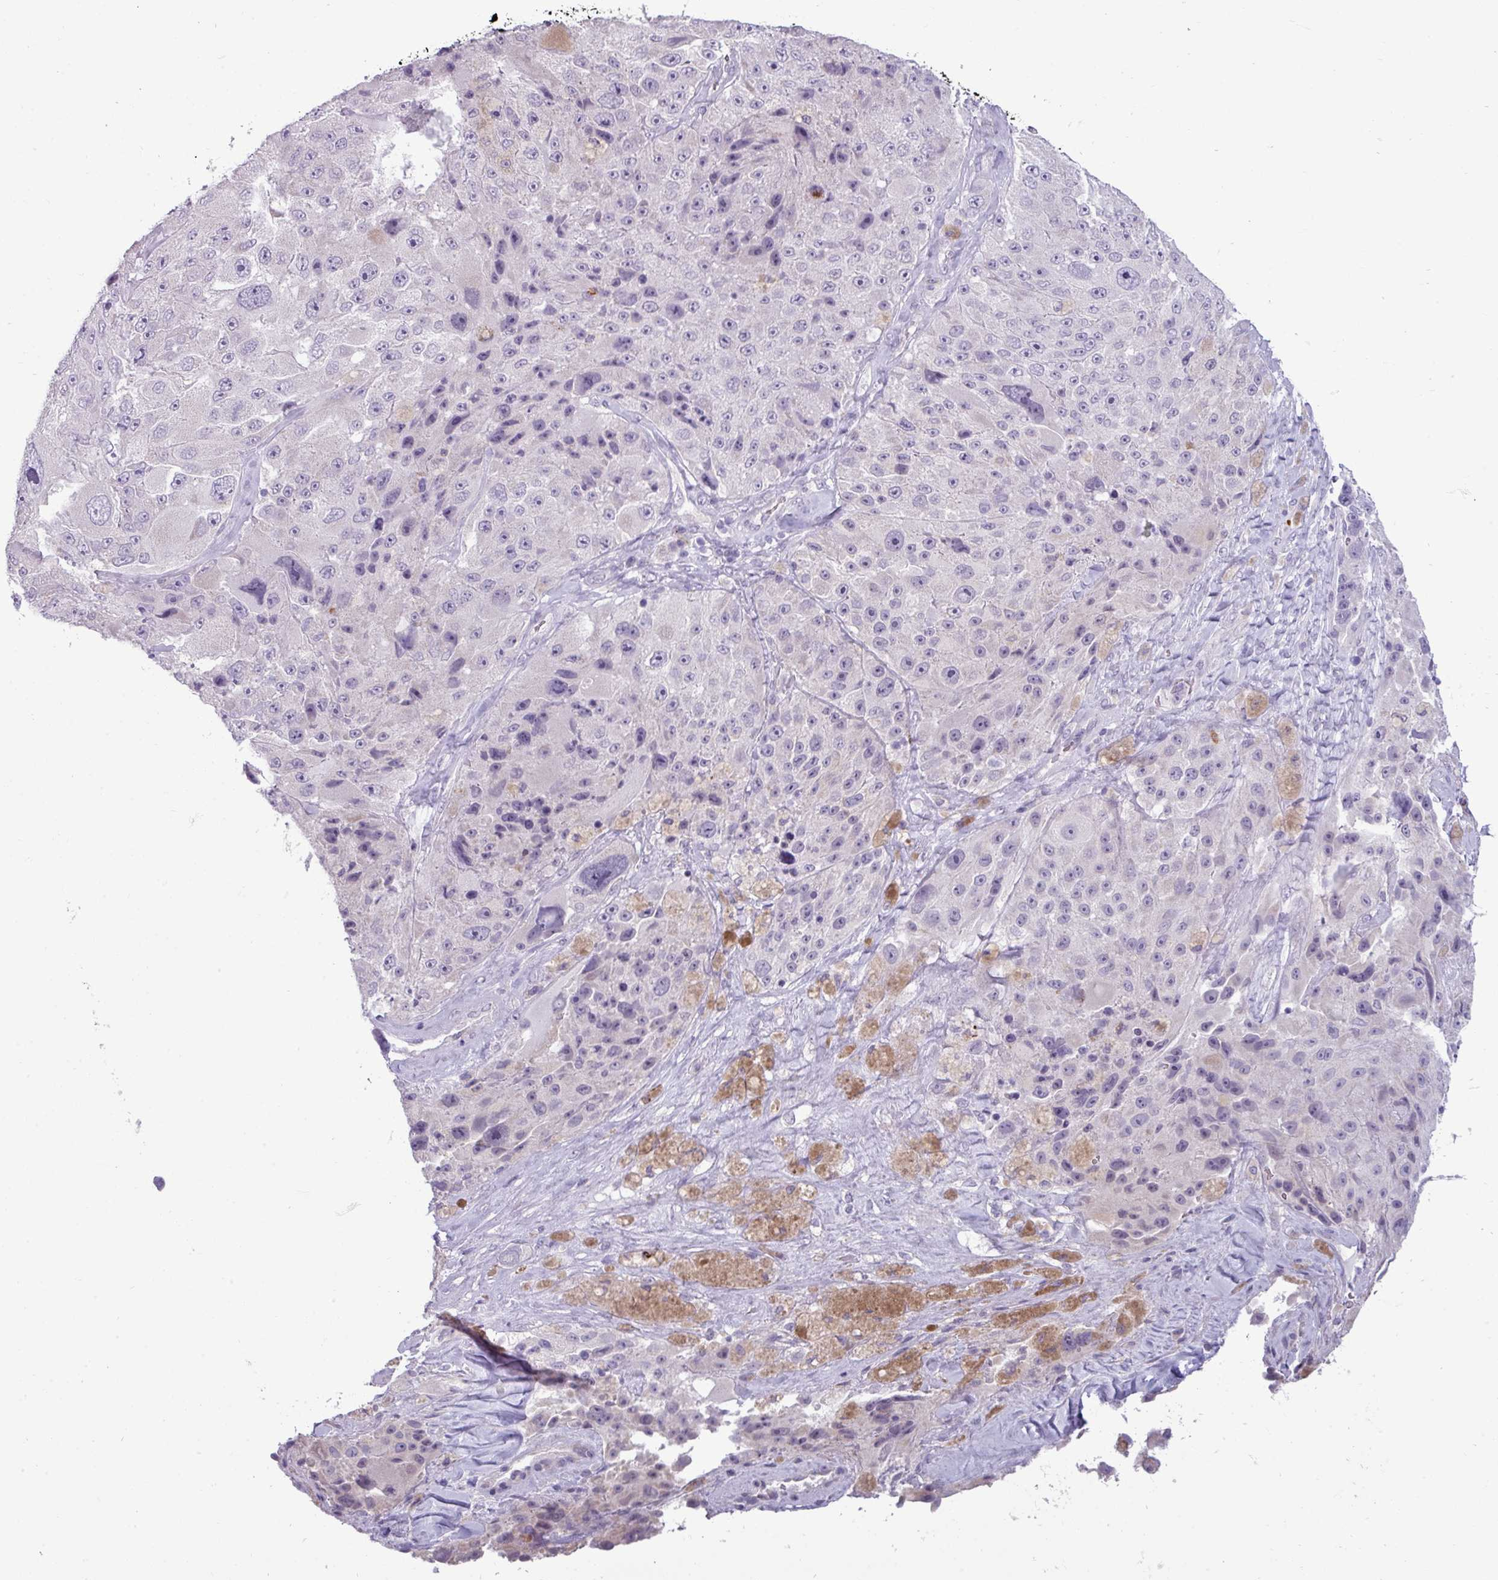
{"staining": {"intensity": "negative", "quantity": "none", "location": "none"}, "tissue": "melanoma", "cell_type": "Tumor cells", "image_type": "cancer", "snomed": [{"axis": "morphology", "description": "Malignant melanoma, Metastatic site"}, {"axis": "topography", "description": "Lymph node"}], "caption": "The image reveals no significant positivity in tumor cells of melanoma.", "gene": "TRIM39", "patient": {"sex": "male", "age": 62}}